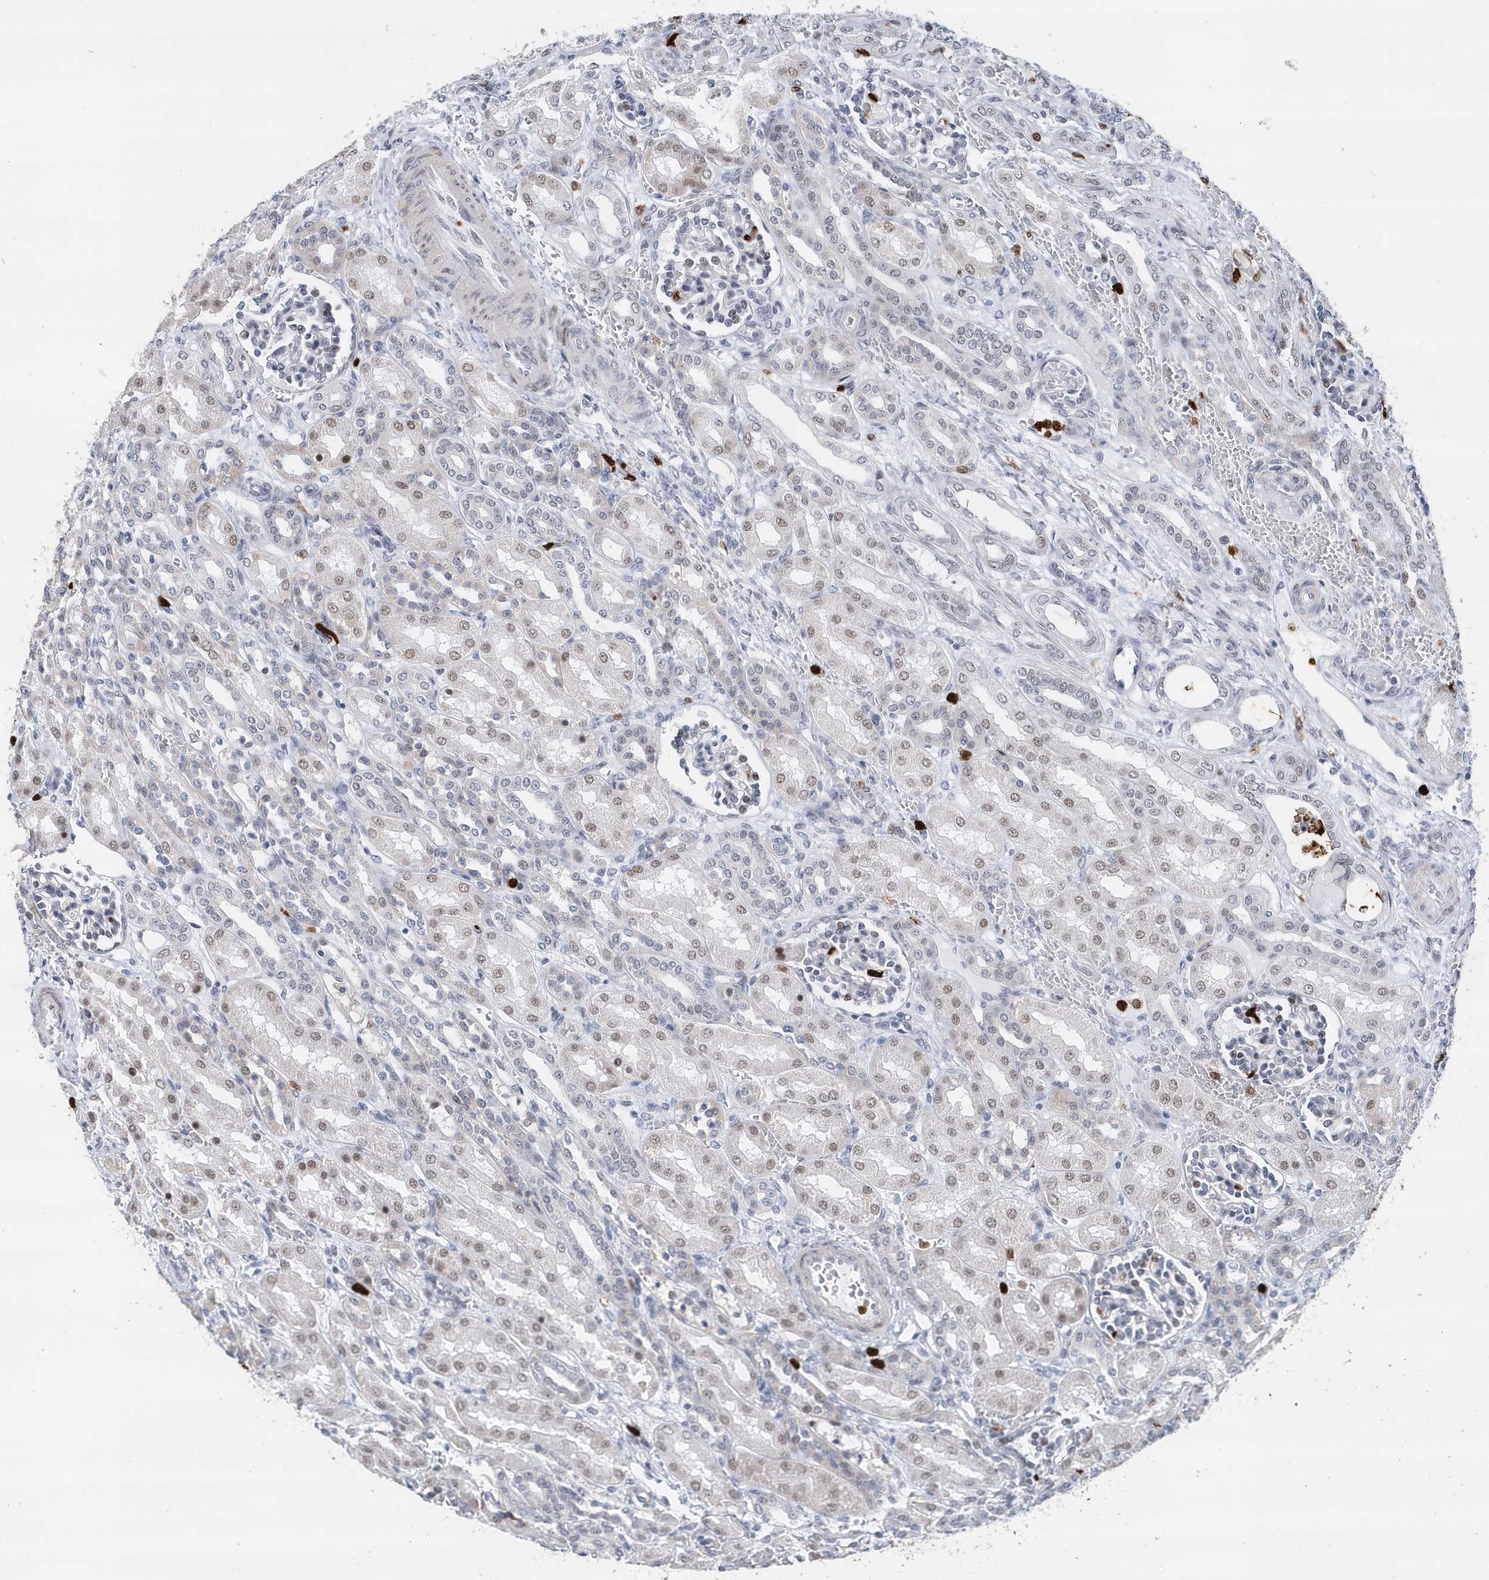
{"staining": {"intensity": "negative", "quantity": "none", "location": "none"}, "tissue": "kidney", "cell_type": "Cells in glomeruli", "image_type": "normal", "snomed": [{"axis": "morphology", "description": "Normal tissue, NOS"}, {"axis": "morphology", "description": "Neoplasm, malignant, NOS"}, {"axis": "topography", "description": "Kidney"}], "caption": "Image shows no protein expression in cells in glomeruli of normal kidney.", "gene": "RPP30", "patient": {"sex": "female", "age": 1}}